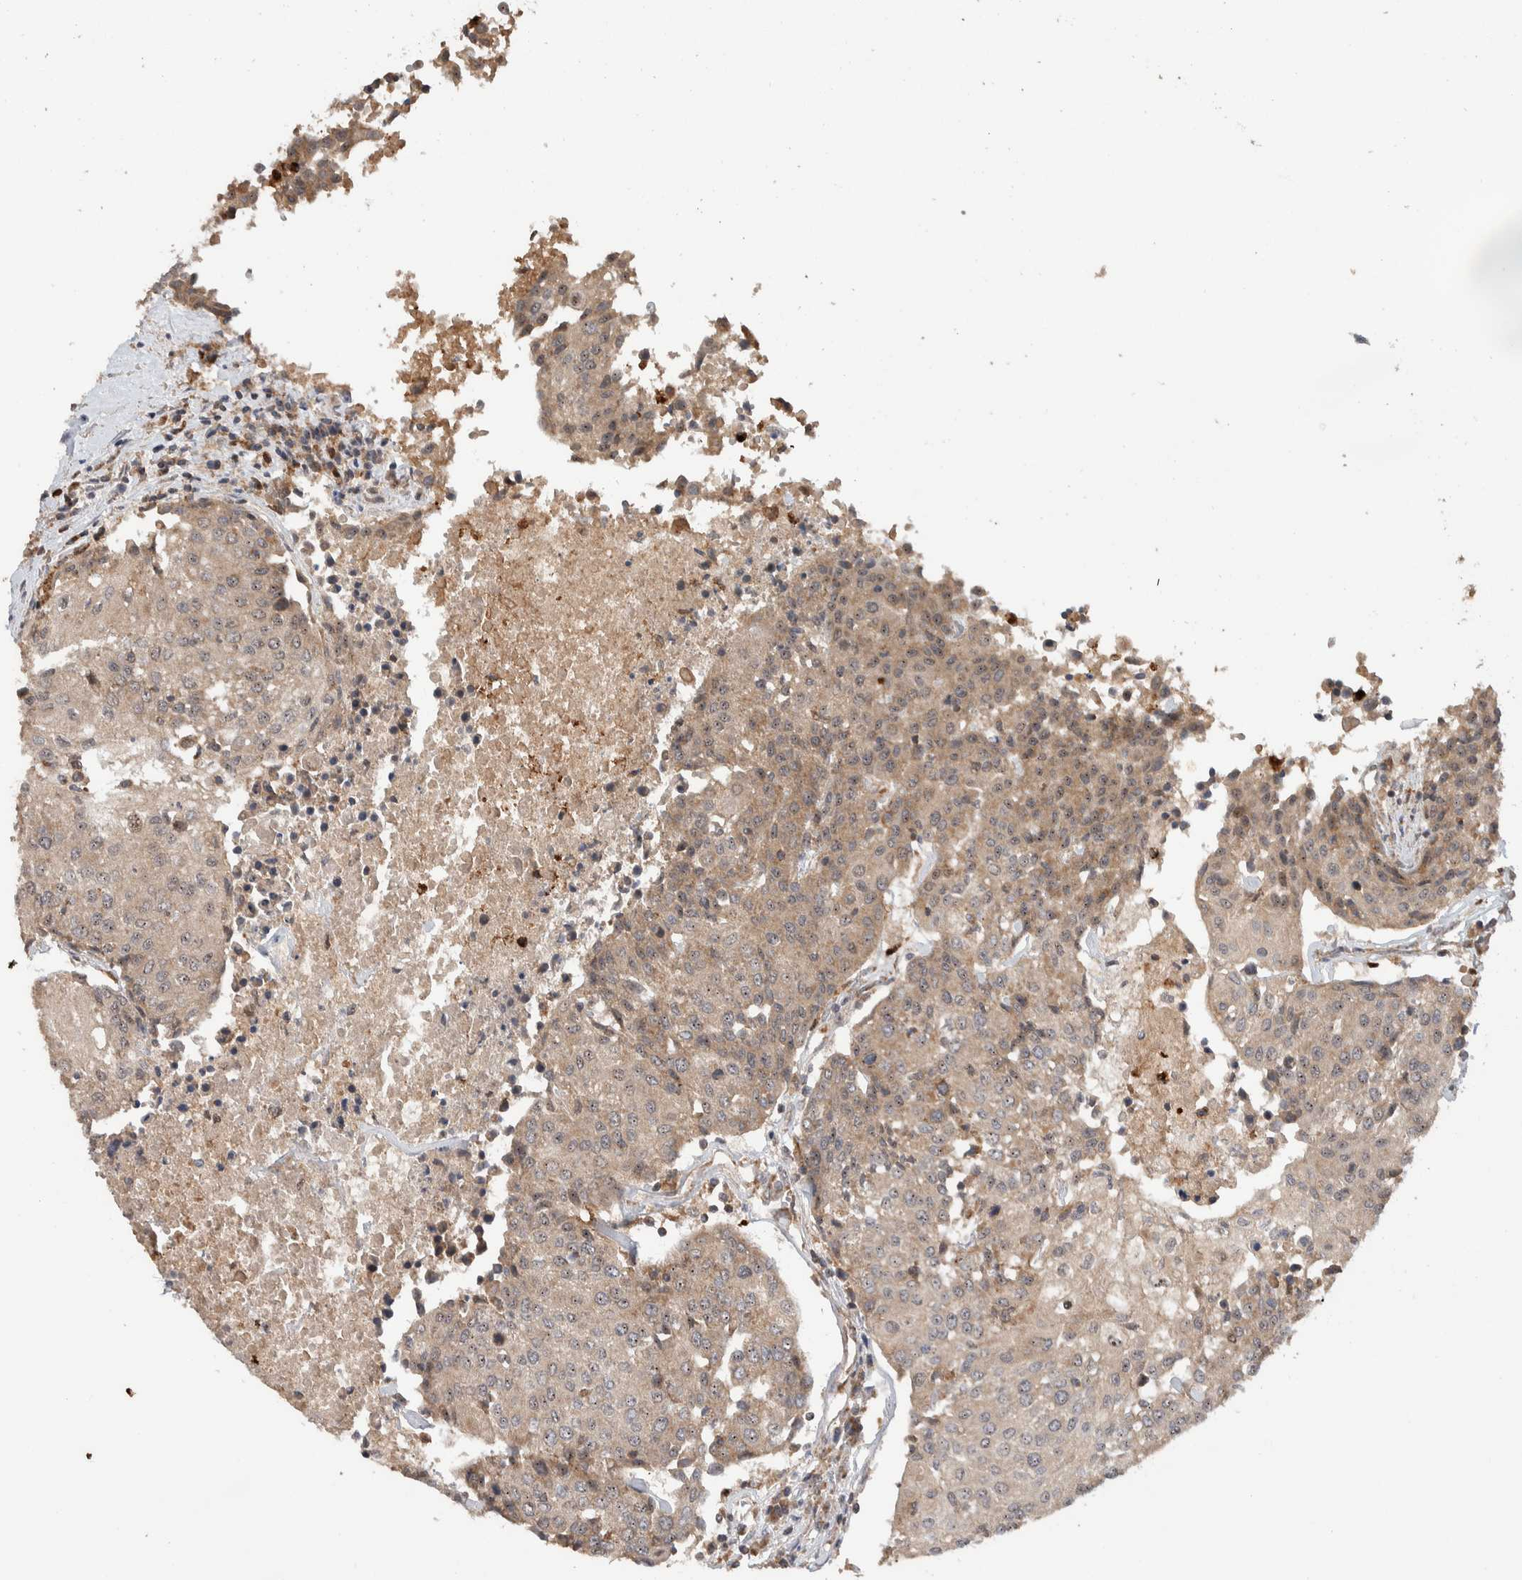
{"staining": {"intensity": "weak", "quantity": ">75%", "location": "cytoplasmic/membranous"}, "tissue": "urothelial cancer", "cell_type": "Tumor cells", "image_type": "cancer", "snomed": [{"axis": "morphology", "description": "Urothelial carcinoma, High grade"}, {"axis": "topography", "description": "Urinary bladder"}], "caption": "Approximately >75% of tumor cells in human high-grade urothelial carcinoma exhibit weak cytoplasmic/membranous protein staining as visualized by brown immunohistochemical staining.", "gene": "VPS53", "patient": {"sex": "female", "age": 85}}